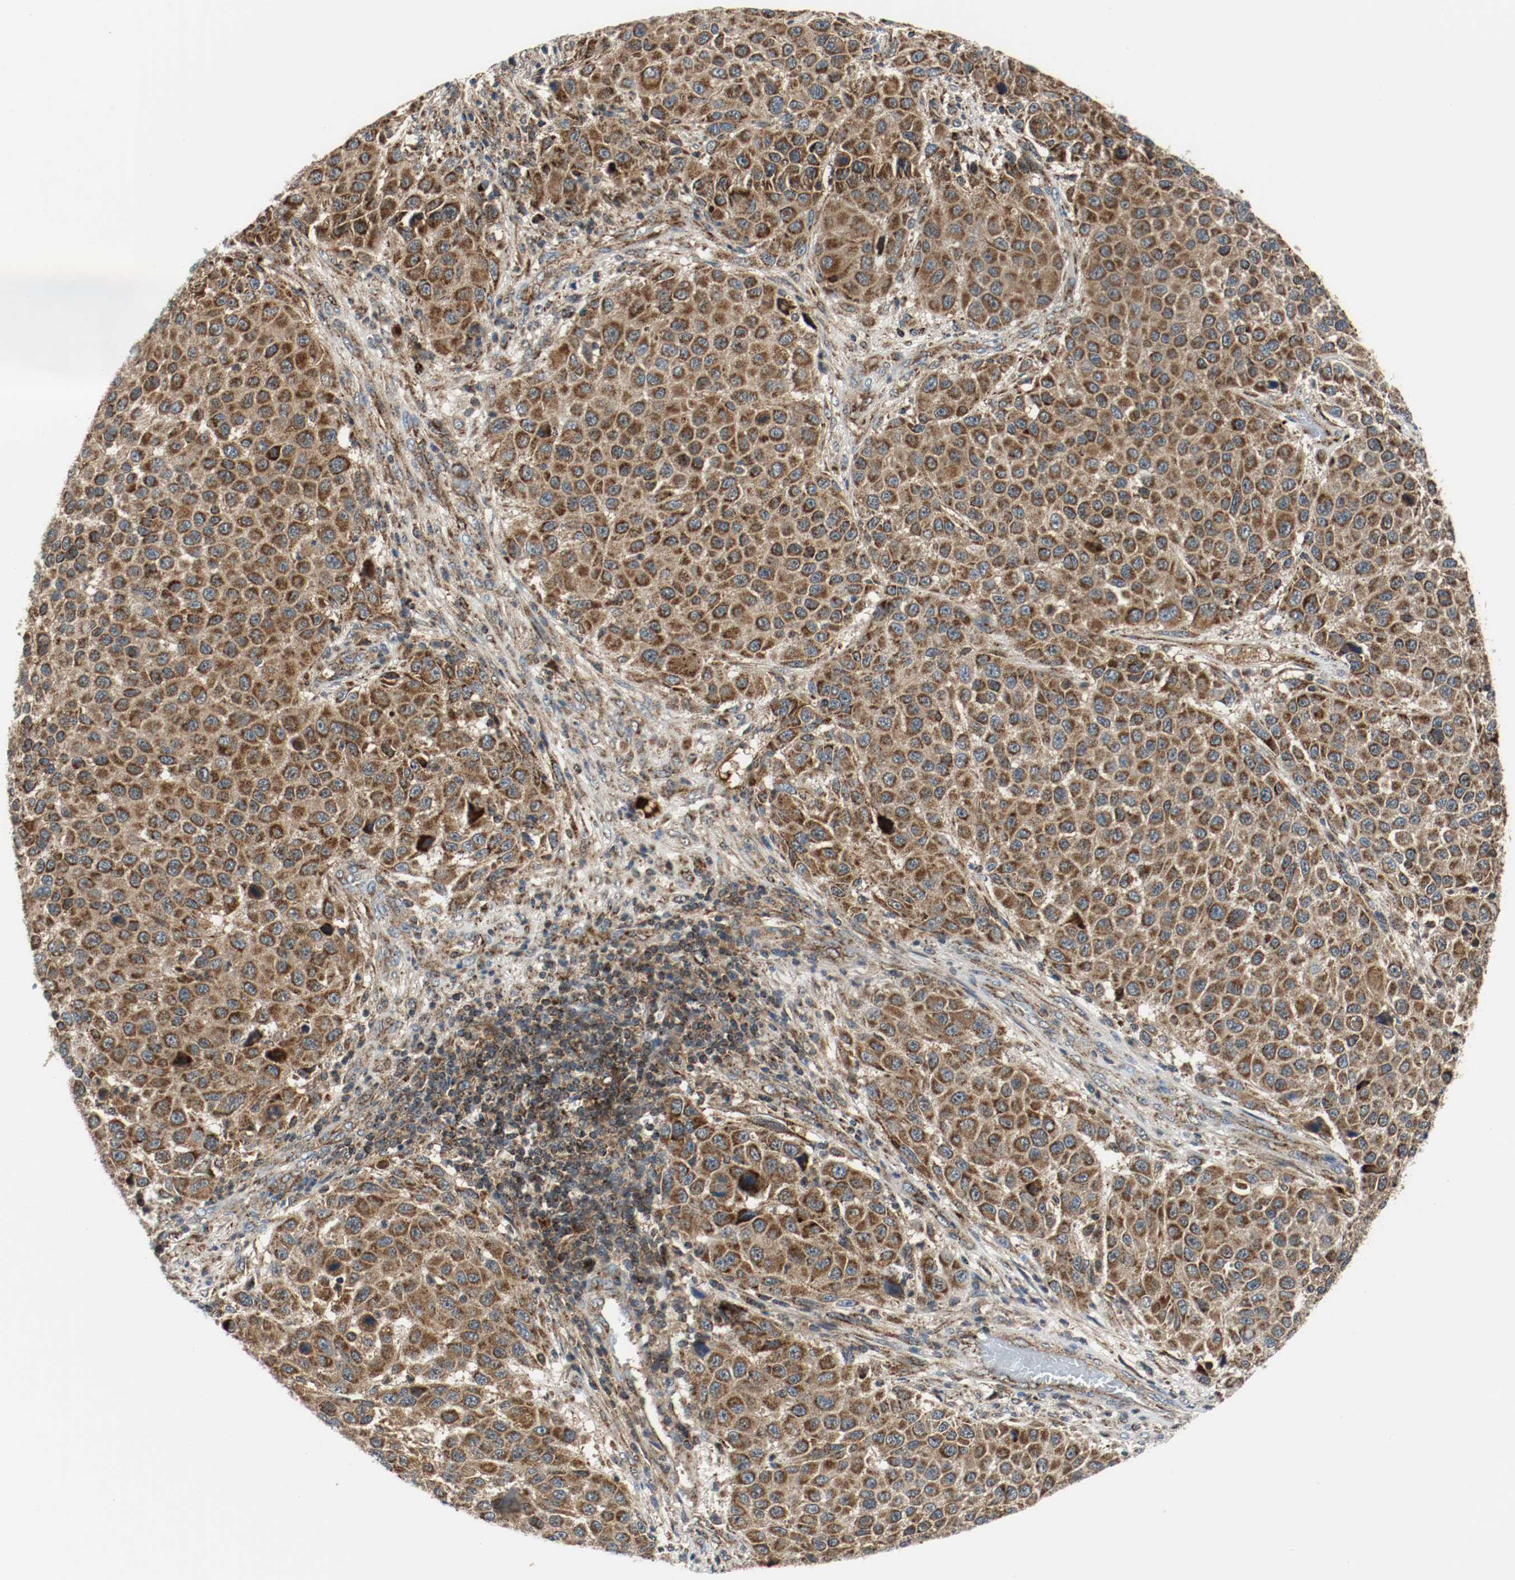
{"staining": {"intensity": "strong", "quantity": ">75%", "location": "cytoplasmic/membranous"}, "tissue": "melanoma", "cell_type": "Tumor cells", "image_type": "cancer", "snomed": [{"axis": "morphology", "description": "Malignant melanoma, Metastatic site"}, {"axis": "topography", "description": "Lymph node"}], "caption": "Malignant melanoma (metastatic site) stained for a protein demonstrates strong cytoplasmic/membranous positivity in tumor cells.", "gene": "TXNRD1", "patient": {"sex": "male", "age": 61}}